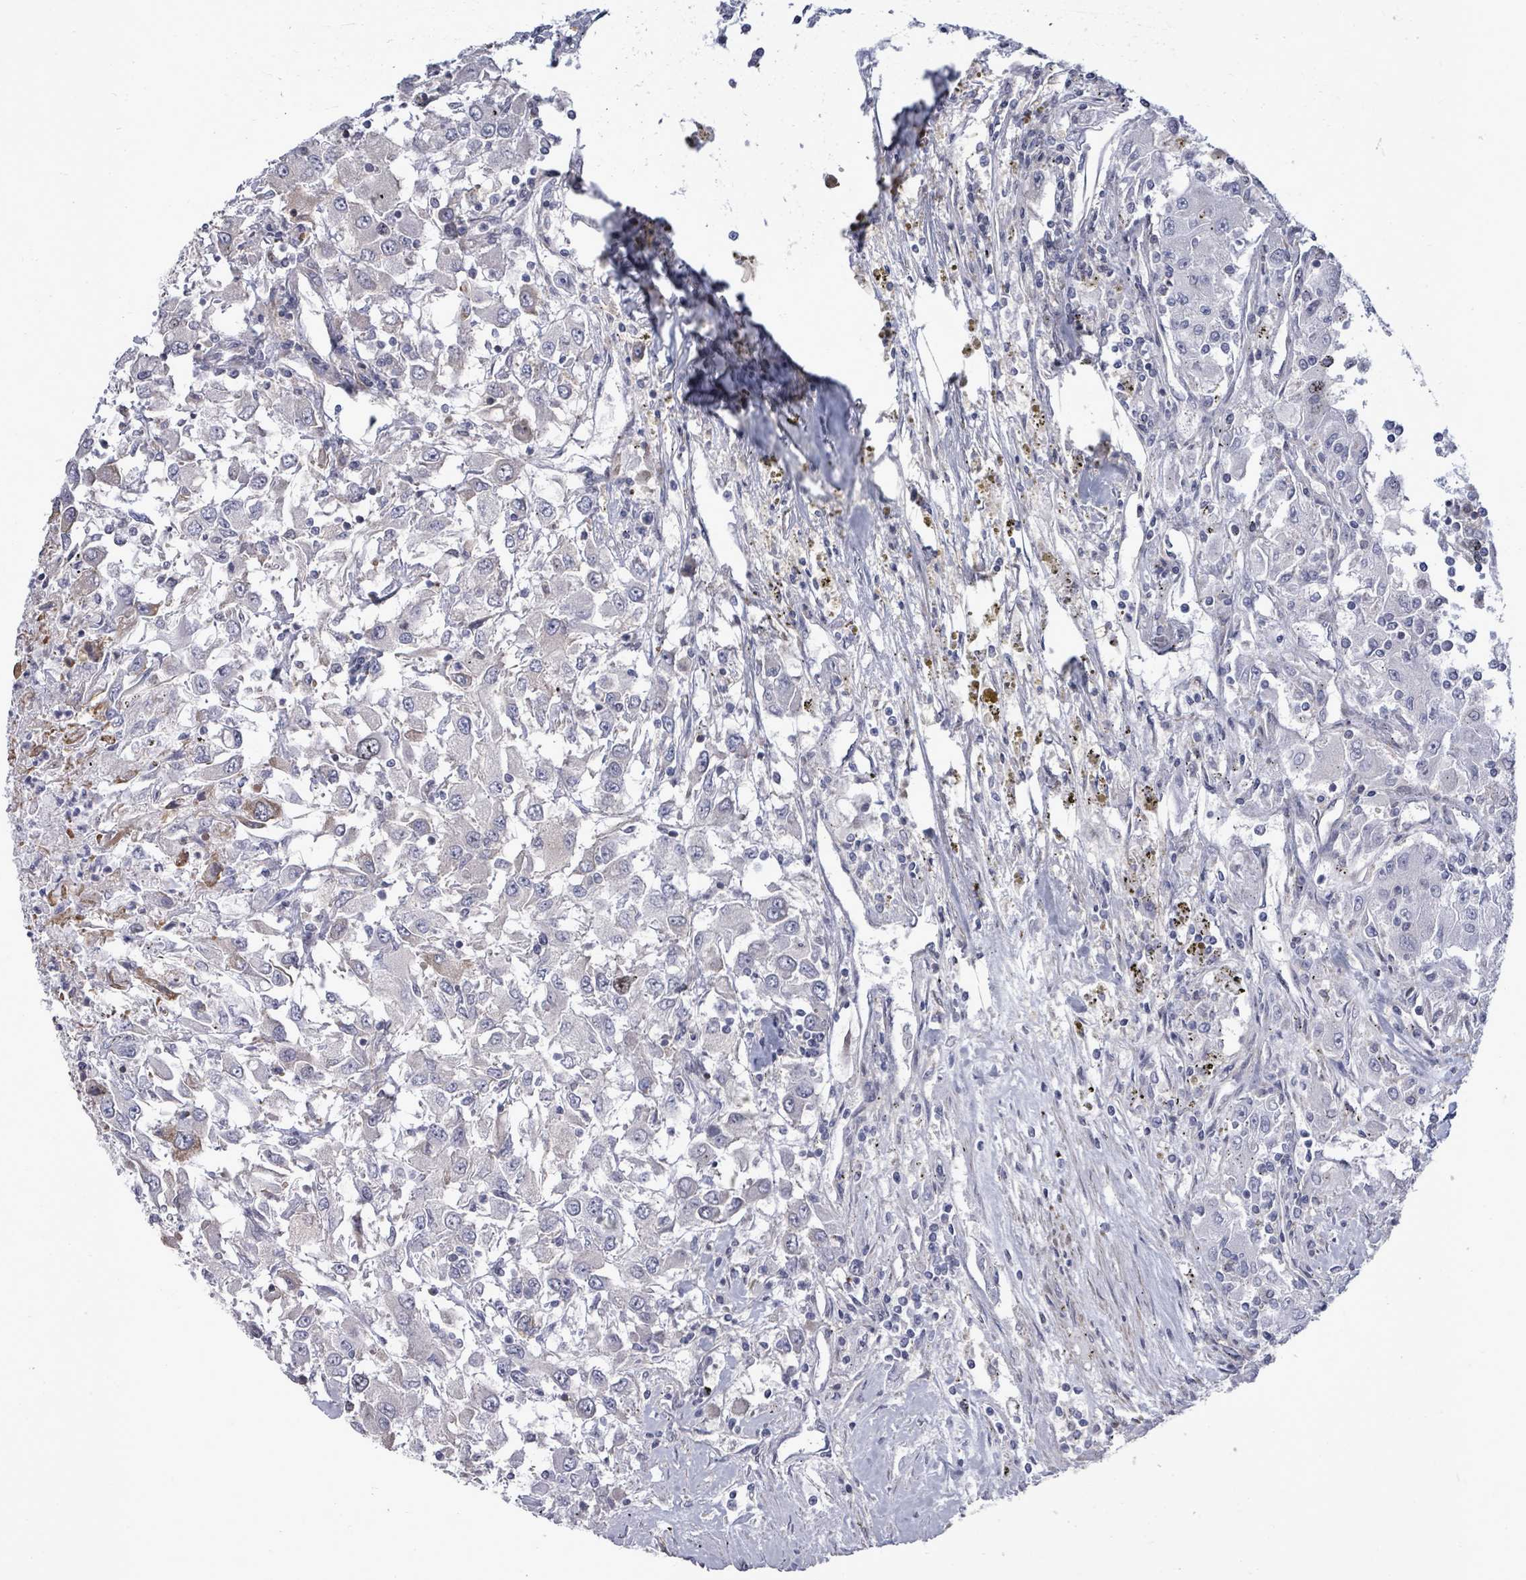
{"staining": {"intensity": "negative", "quantity": "none", "location": "none"}, "tissue": "renal cancer", "cell_type": "Tumor cells", "image_type": "cancer", "snomed": [{"axis": "morphology", "description": "Adenocarcinoma, NOS"}, {"axis": "topography", "description": "Kidney"}], "caption": "This image is of renal cancer (adenocarcinoma) stained with IHC to label a protein in brown with the nuclei are counter-stained blue. There is no expression in tumor cells.", "gene": "PAPSS1", "patient": {"sex": "female", "age": 67}}